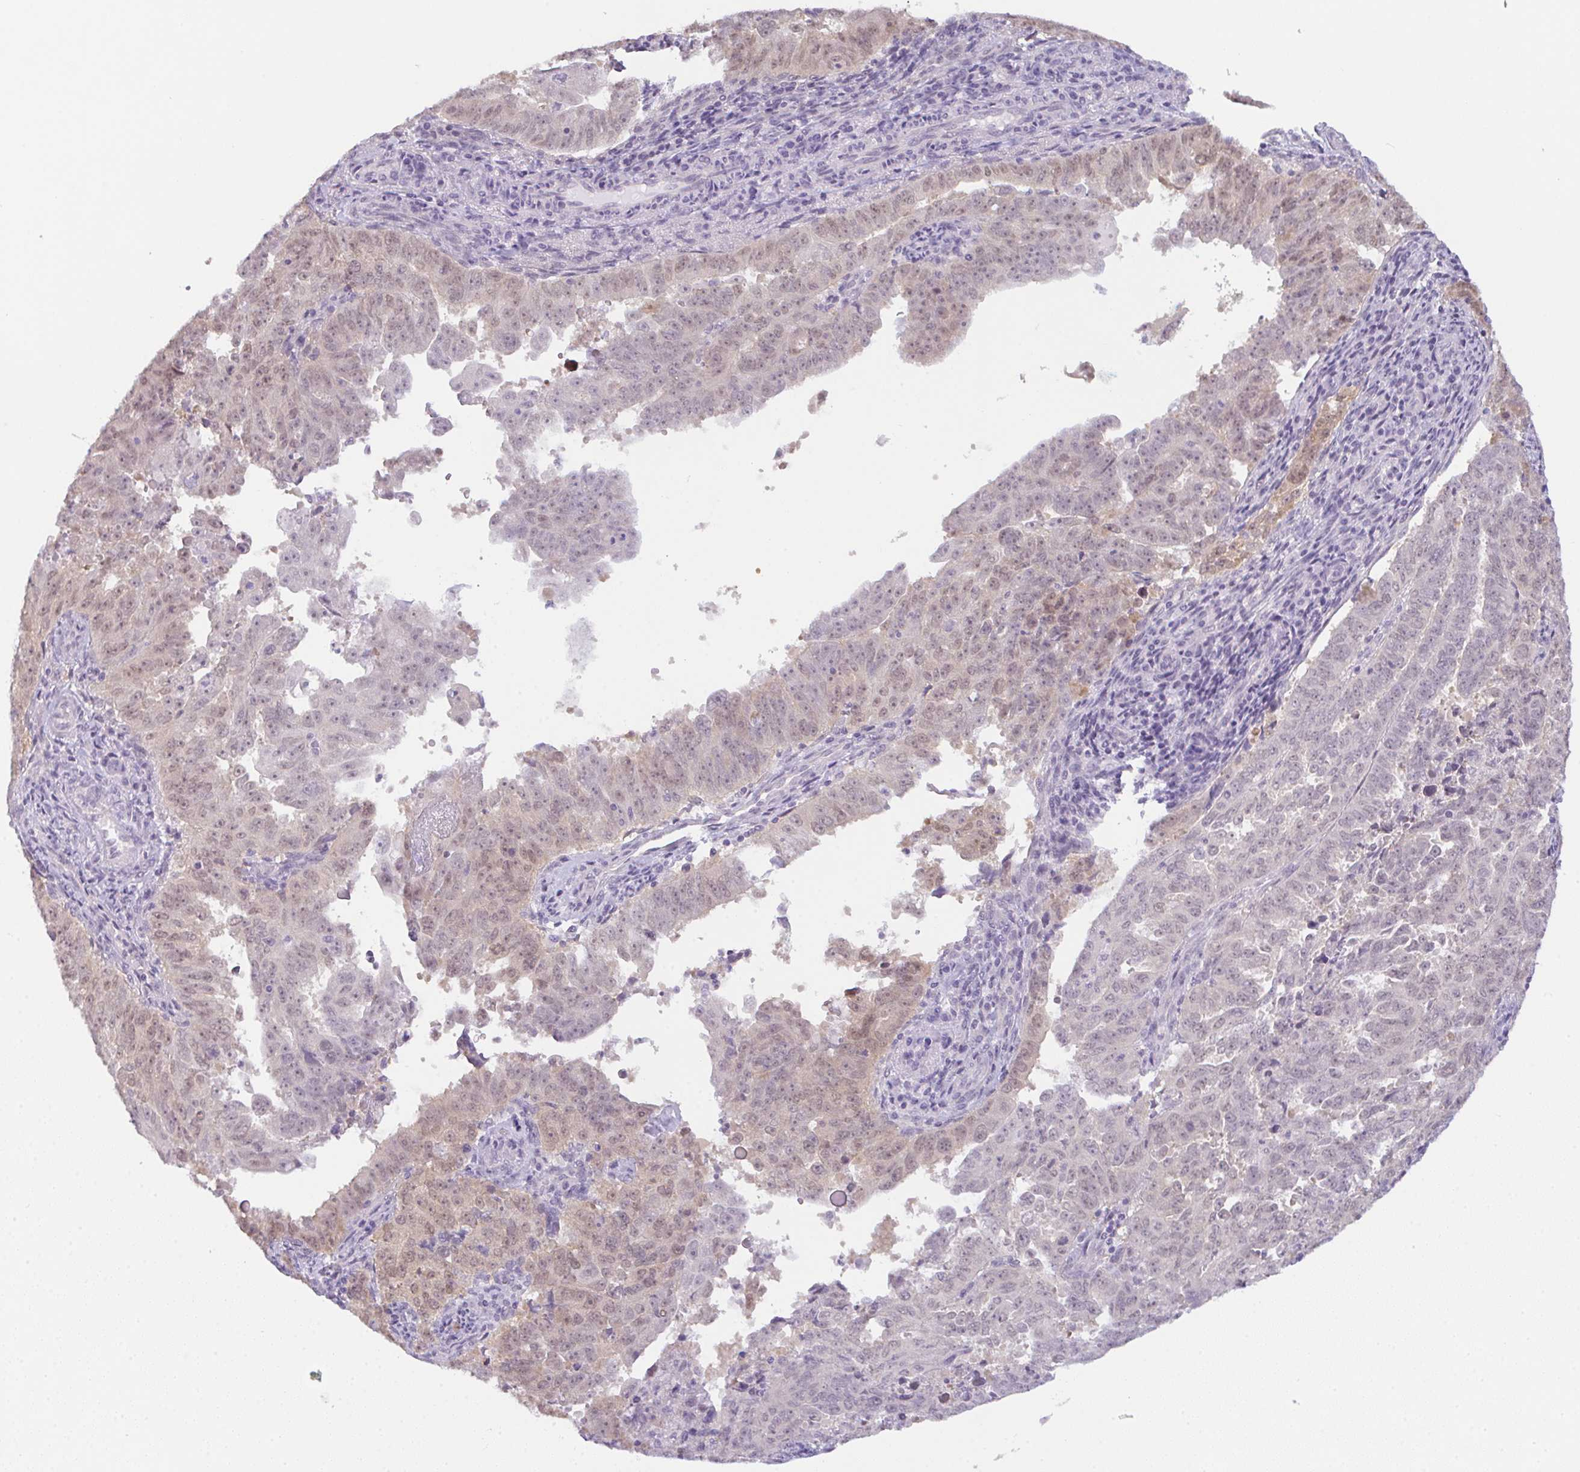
{"staining": {"intensity": "weak", "quantity": "25%-75%", "location": "nuclear"}, "tissue": "endometrial cancer", "cell_type": "Tumor cells", "image_type": "cancer", "snomed": [{"axis": "morphology", "description": "Adenocarcinoma, NOS"}, {"axis": "topography", "description": "Endometrium"}], "caption": "Tumor cells show low levels of weak nuclear staining in approximately 25%-75% of cells in human endometrial cancer.", "gene": "CSE1L", "patient": {"sex": "female", "age": 65}}